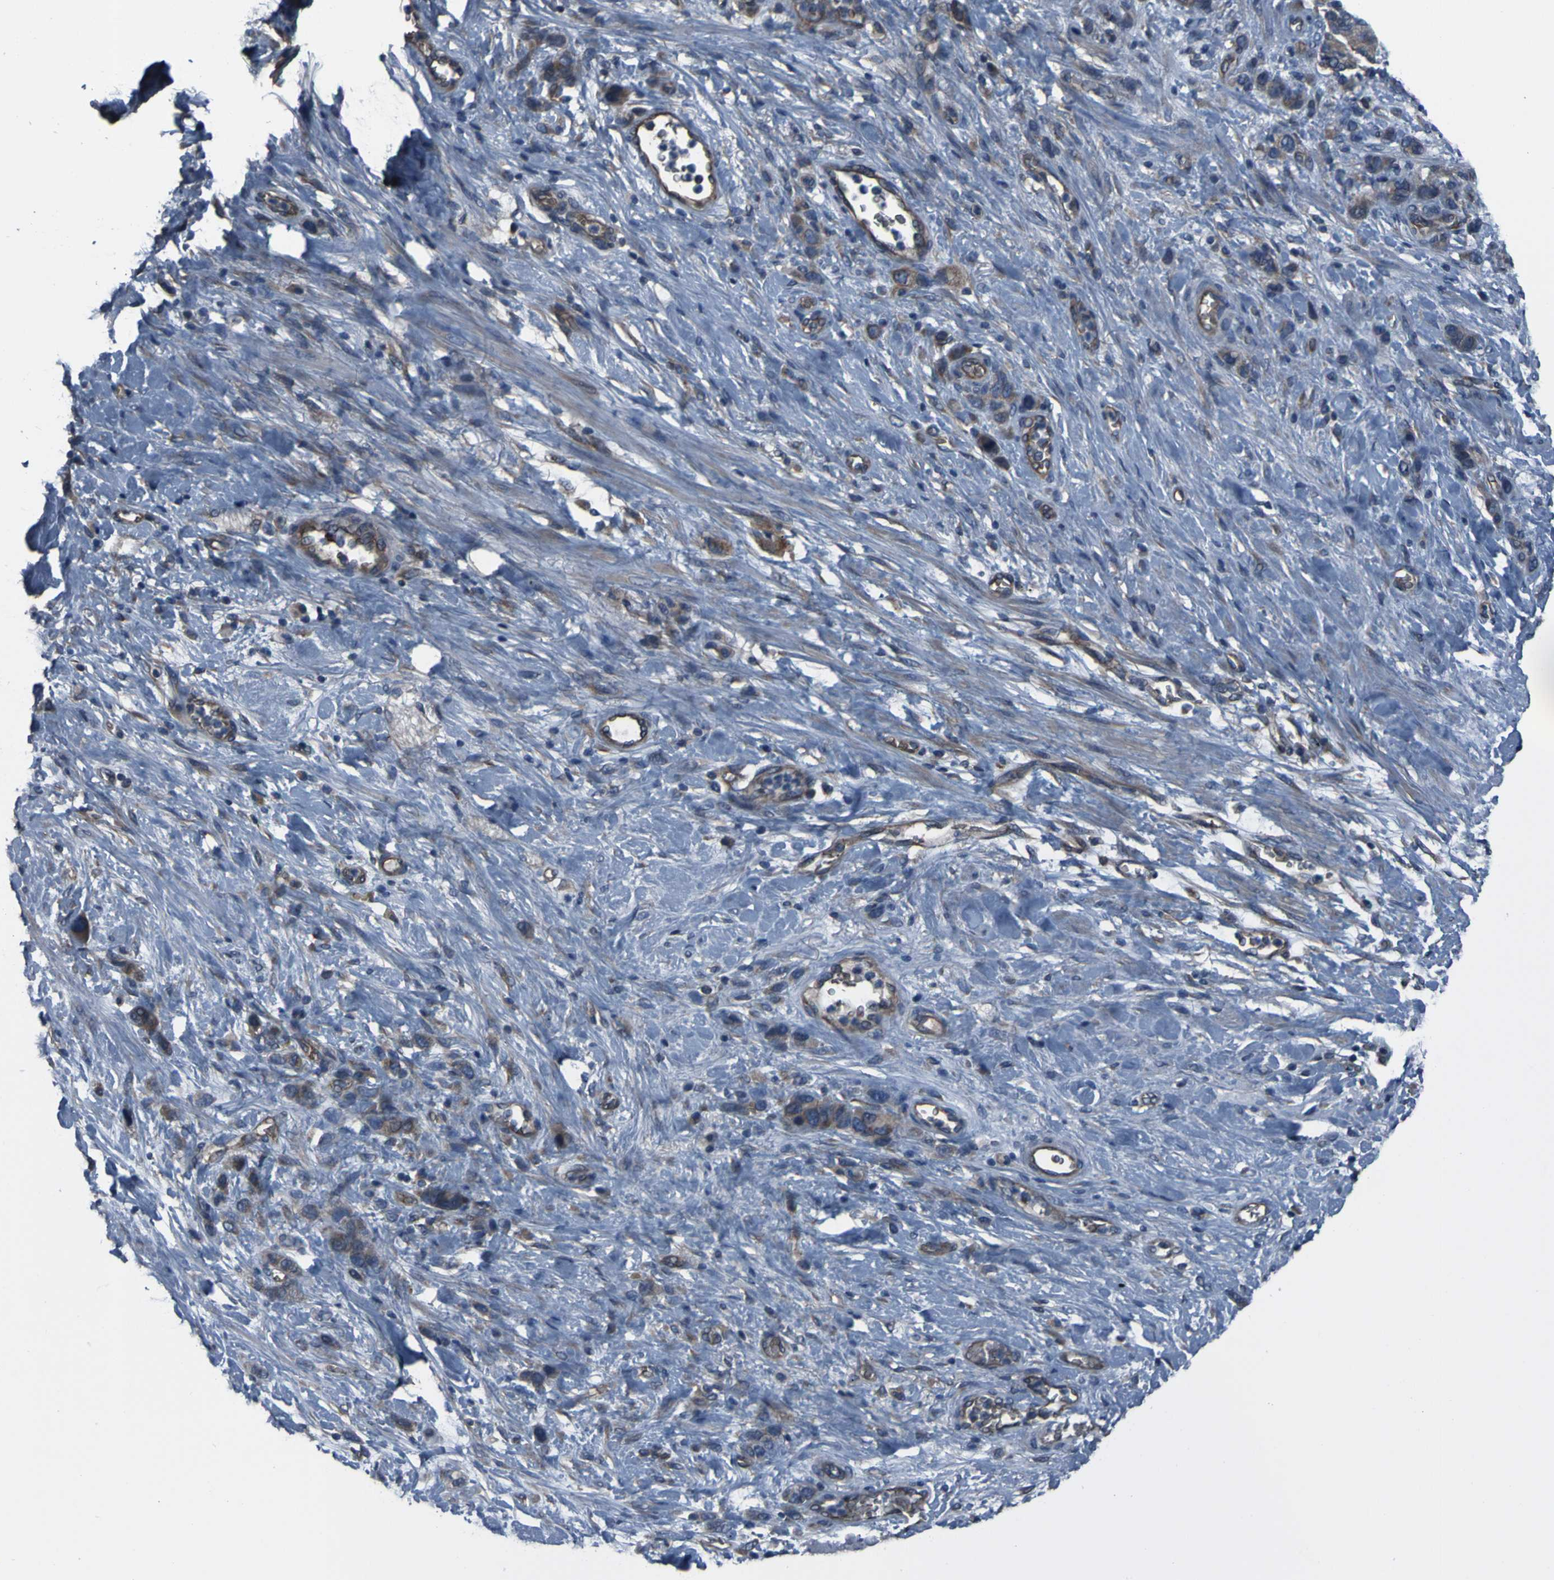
{"staining": {"intensity": "weak", "quantity": ">75%", "location": "cytoplasmic/membranous"}, "tissue": "stomach cancer", "cell_type": "Tumor cells", "image_type": "cancer", "snomed": [{"axis": "morphology", "description": "Adenocarcinoma, NOS"}, {"axis": "morphology", "description": "Adenocarcinoma, High grade"}, {"axis": "topography", "description": "Stomach, upper"}, {"axis": "topography", "description": "Stomach, lower"}], "caption": "DAB (3,3'-diaminobenzidine) immunohistochemical staining of stomach adenocarcinoma demonstrates weak cytoplasmic/membranous protein expression in approximately >75% of tumor cells.", "gene": "GRAMD1A", "patient": {"sex": "female", "age": 65}}